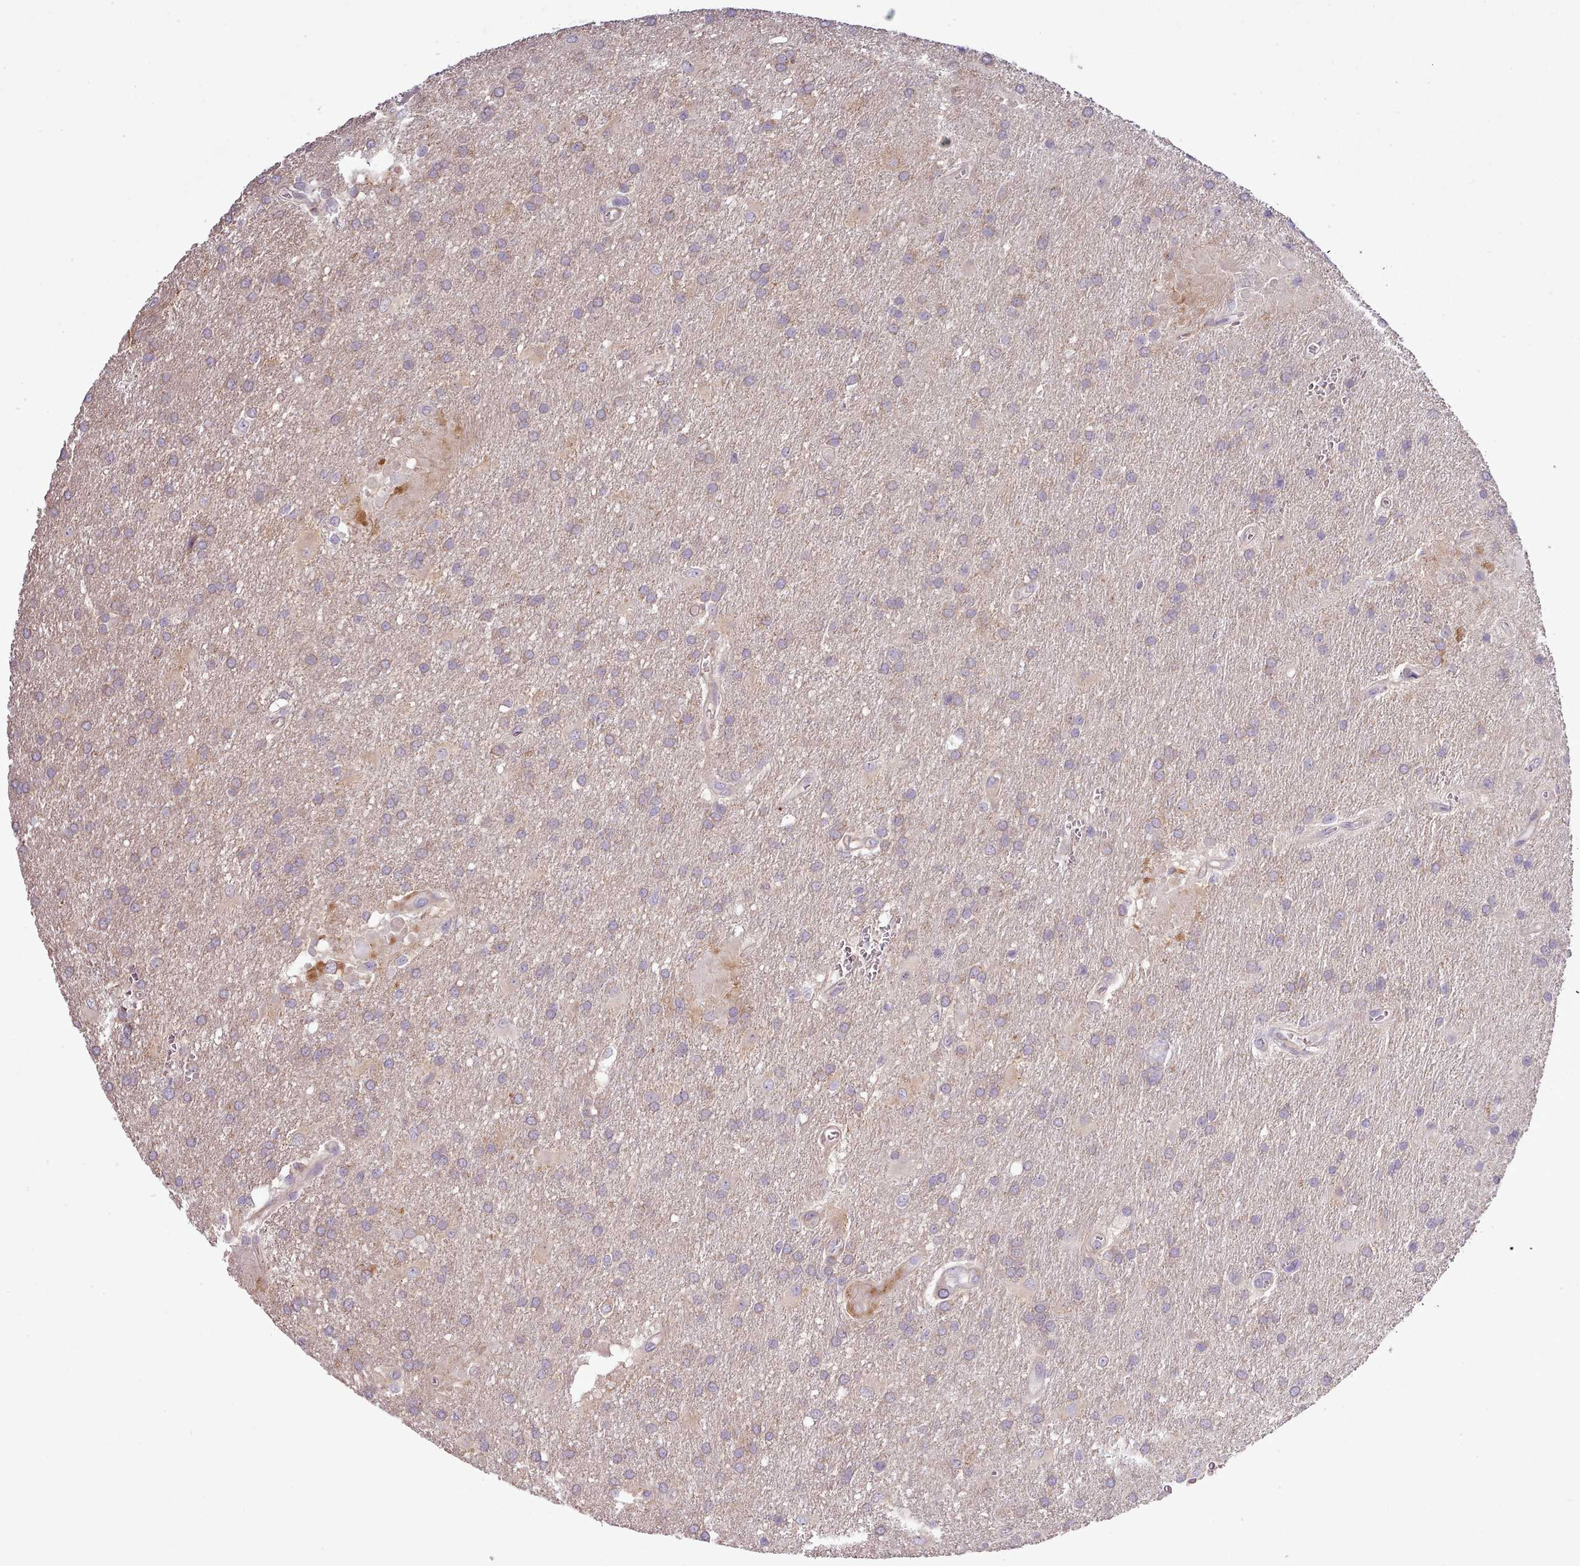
{"staining": {"intensity": "weak", "quantity": "<25%", "location": "cytoplasmic/membranous"}, "tissue": "glioma", "cell_type": "Tumor cells", "image_type": "cancer", "snomed": [{"axis": "morphology", "description": "Glioma, malignant, Low grade"}, {"axis": "topography", "description": "Brain"}], "caption": "Human malignant glioma (low-grade) stained for a protein using immunohistochemistry (IHC) exhibits no staining in tumor cells.", "gene": "SETX", "patient": {"sex": "male", "age": 66}}